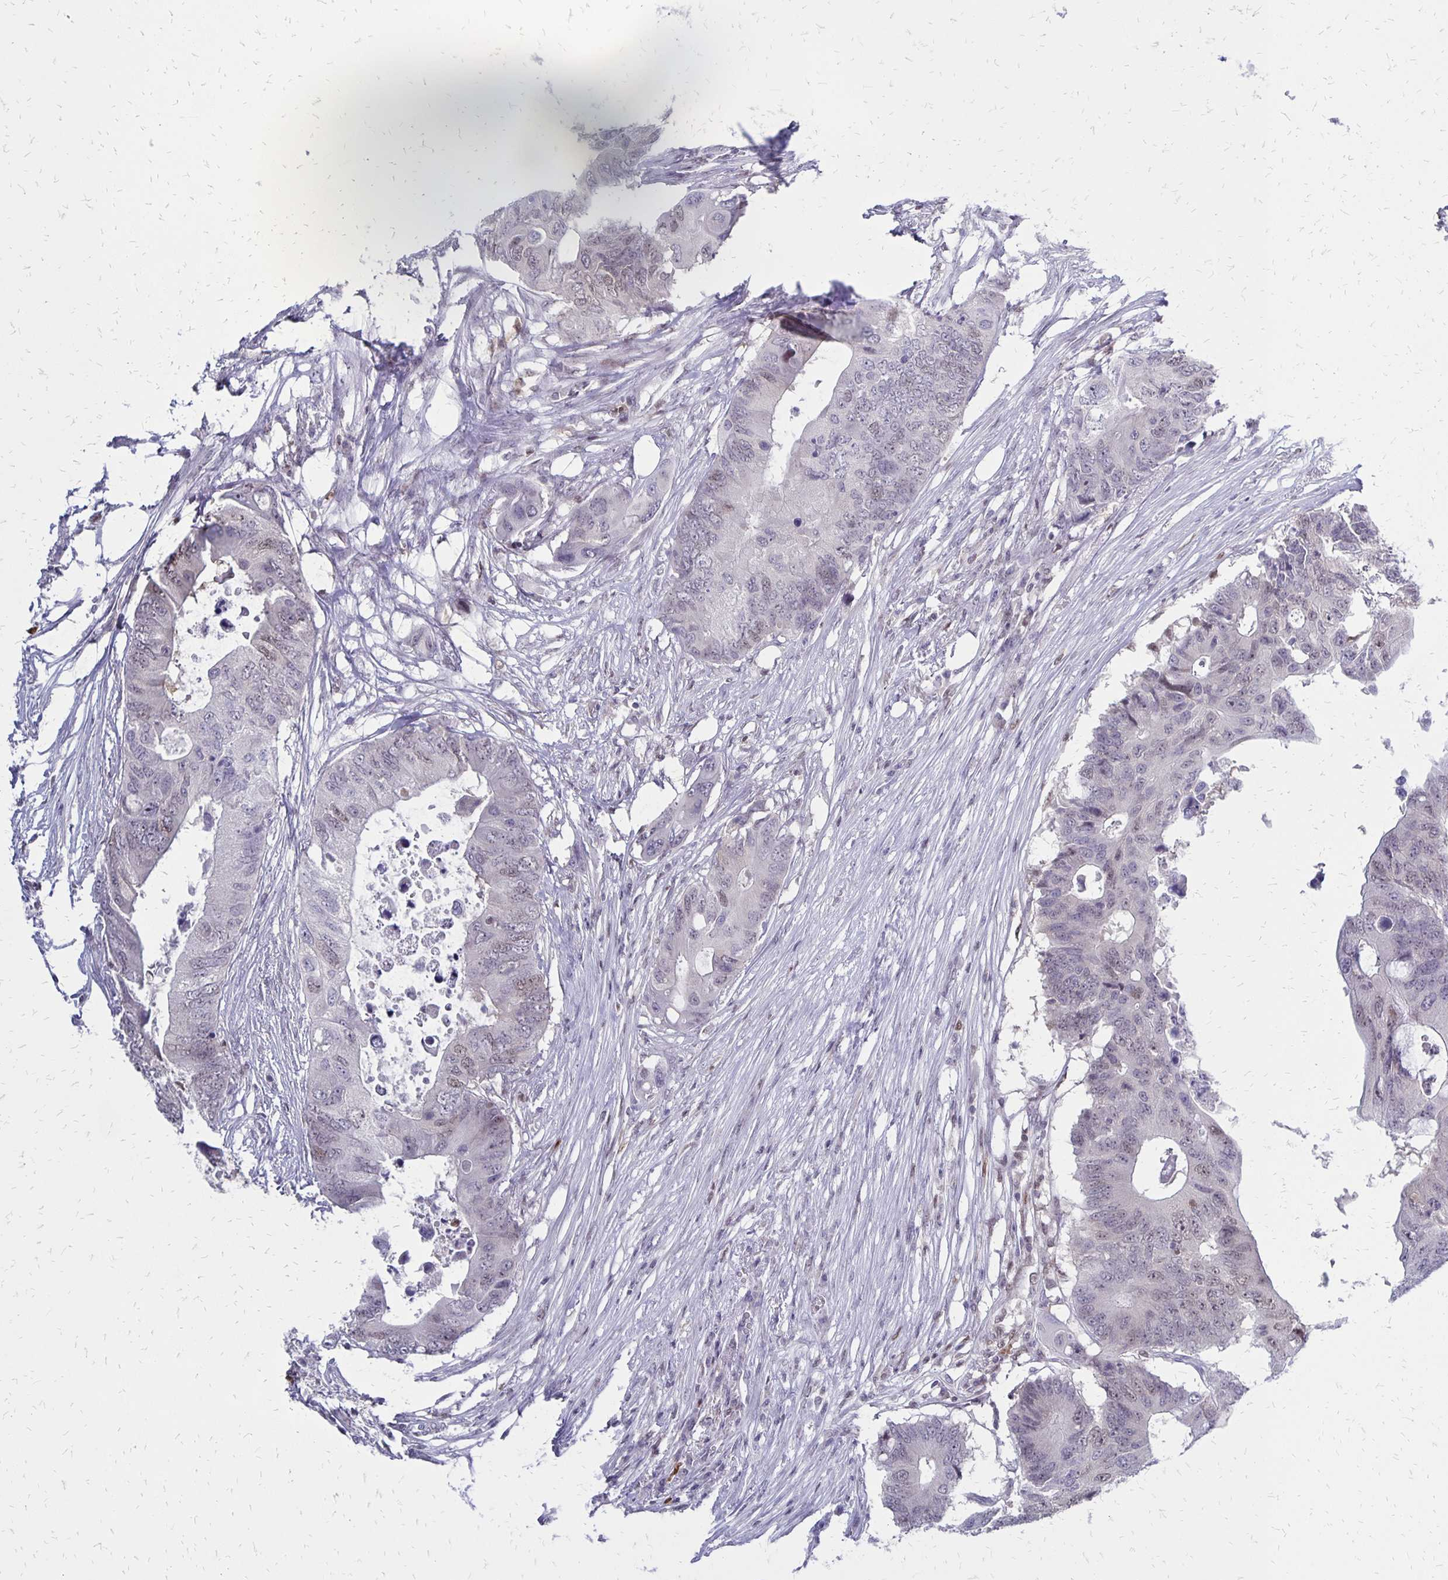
{"staining": {"intensity": "weak", "quantity": "<25%", "location": "nuclear"}, "tissue": "colorectal cancer", "cell_type": "Tumor cells", "image_type": "cancer", "snomed": [{"axis": "morphology", "description": "Adenocarcinoma, NOS"}, {"axis": "topography", "description": "Colon"}], "caption": "Immunohistochemistry image of human adenocarcinoma (colorectal) stained for a protein (brown), which reveals no positivity in tumor cells. Brightfield microscopy of IHC stained with DAB (brown) and hematoxylin (blue), captured at high magnification.", "gene": "DCK", "patient": {"sex": "male", "age": 71}}